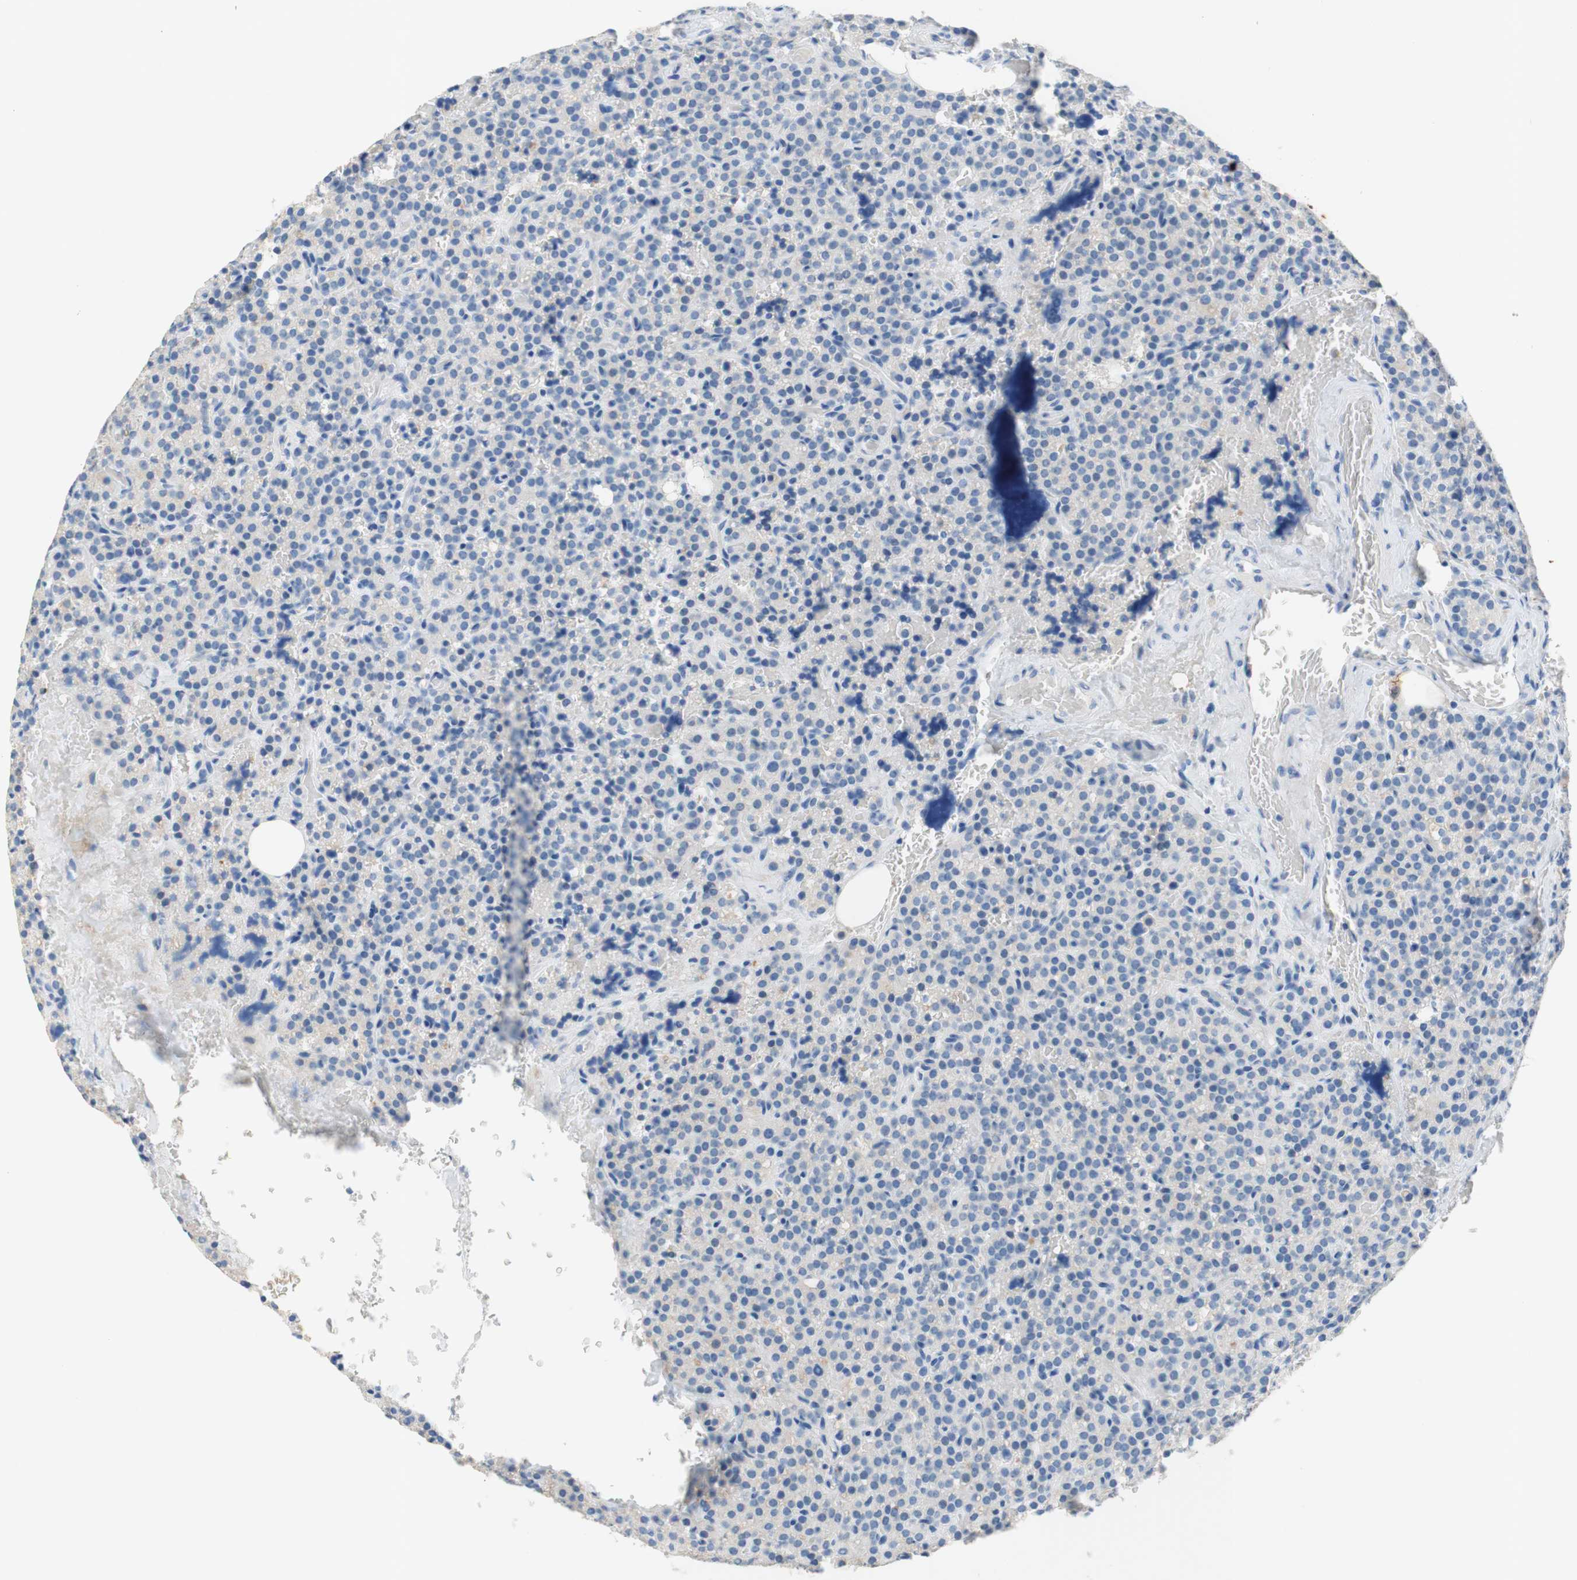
{"staining": {"intensity": "negative", "quantity": "none", "location": "none"}, "tissue": "parathyroid gland", "cell_type": "Glandular cells", "image_type": "normal", "snomed": [{"axis": "morphology", "description": "Normal tissue, NOS"}, {"axis": "topography", "description": "Parathyroid gland"}], "caption": "The immunohistochemistry micrograph has no significant positivity in glandular cells of parathyroid gland. The staining is performed using DAB brown chromogen with nuclei counter-stained in using hematoxylin.", "gene": "POLR2J3", "patient": {"sex": "female", "age": 47}}